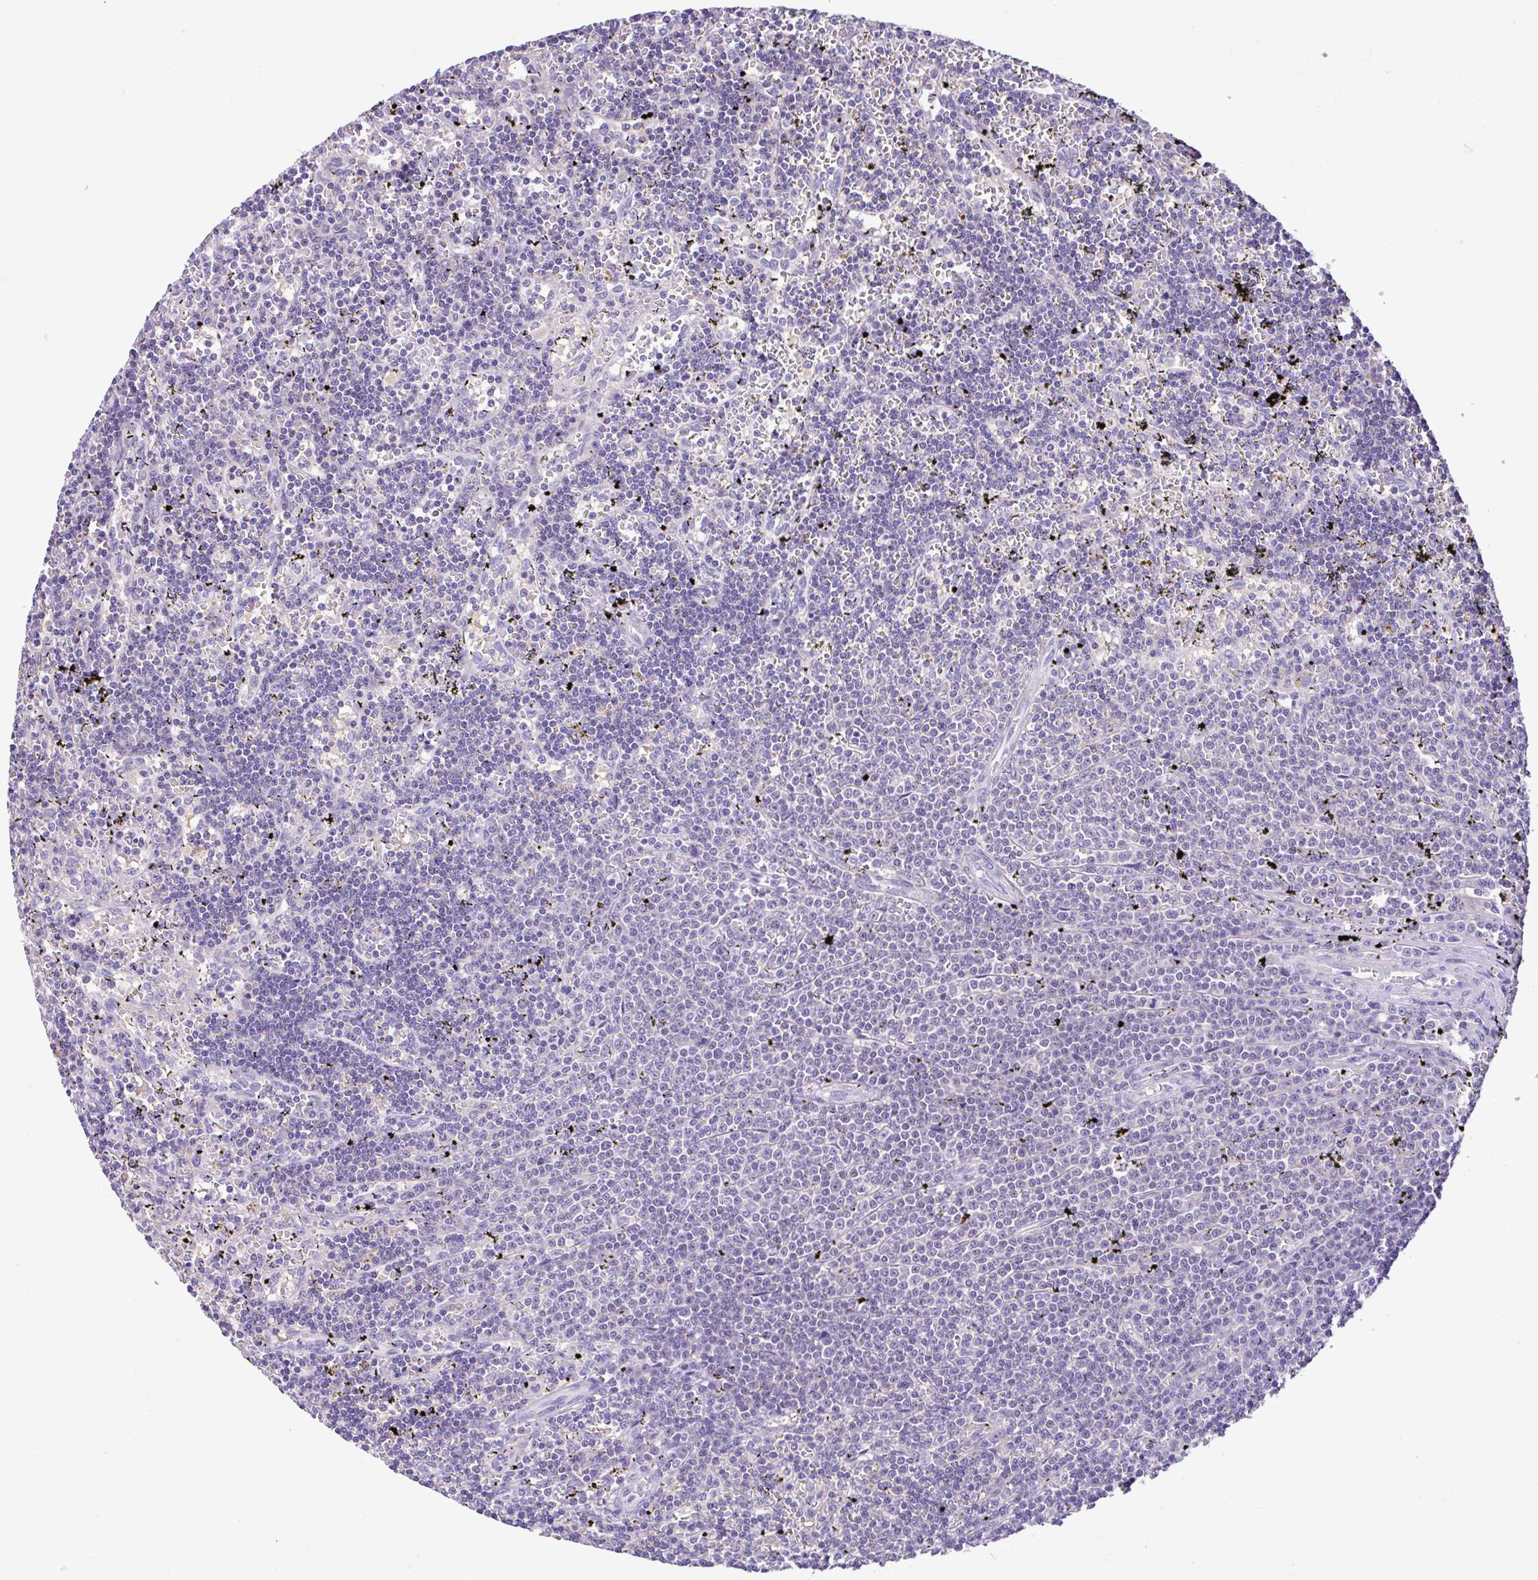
{"staining": {"intensity": "negative", "quantity": "none", "location": "none"}, "tissue": "lymphoma", "cell_type": "Tumor cells", "image_type": "cancer", "snomed": [{"axis": "morphology", "description": "Malignant lymphoma, non-Hodgkin's type, Low grade"}, {"axis": "topography", "description": "Spleen"}], "caption": "Immunohistochemistry (IHC) image of lymphoma stained for a protein (brown), which exhibits no staining in tumor cells.", "gene": "ANO4", "patient": {"sex": "male", "age": 60}}